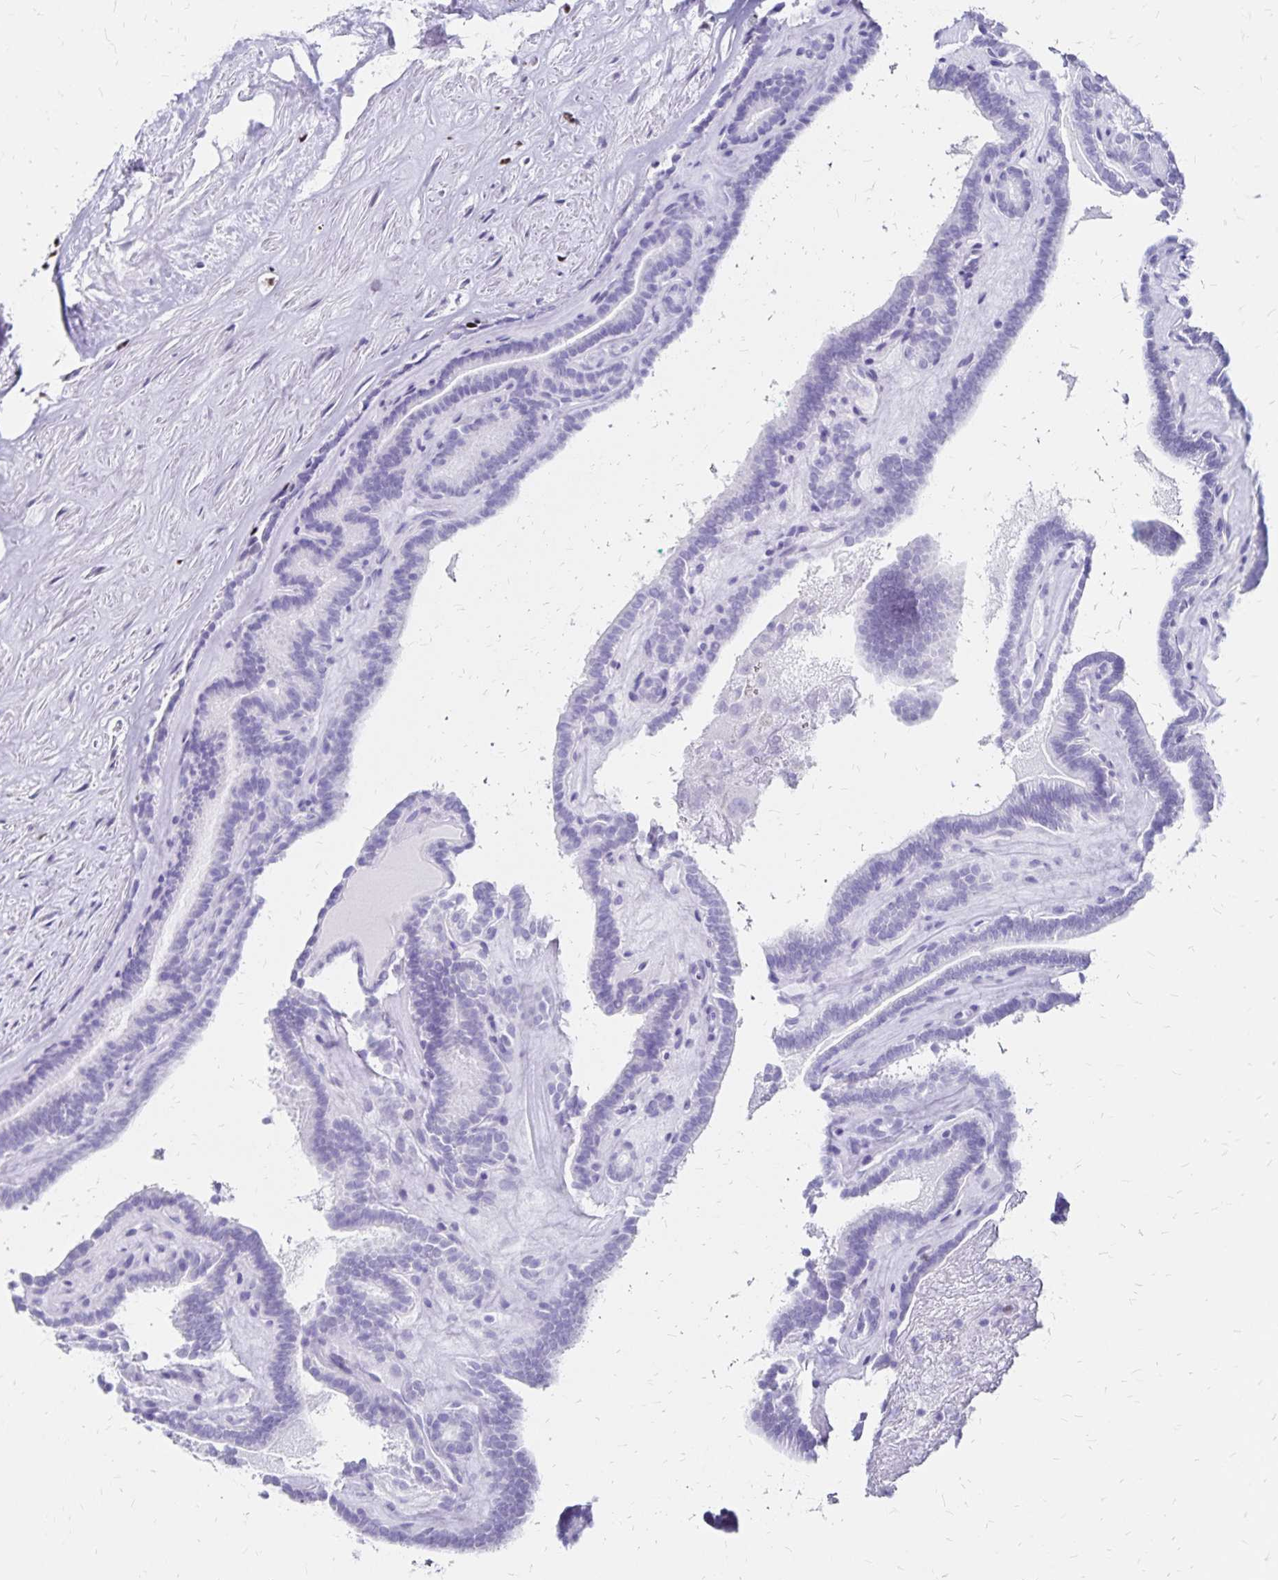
{"staining": {"intensity": "negative", "quantity": "none", "location": "none"}, "tissue": "thyroid cancer", "cell_type": "Tumor cells", "image_type": "cancer", "snomed": [{"axis": "morphology", "description": "Papillary adenocarcinoma, NOS"}, {"axis": "topography", "description": "Thyroid gland"}], "caption": "IHC histopathology image of human thyroid cancer (papillary adenocarcinoma) stained for a protein (brown), which exhibits no staining in tumor cells.", "gene": "IKZF1", "patient": {"sex": "female", "age": 21}}